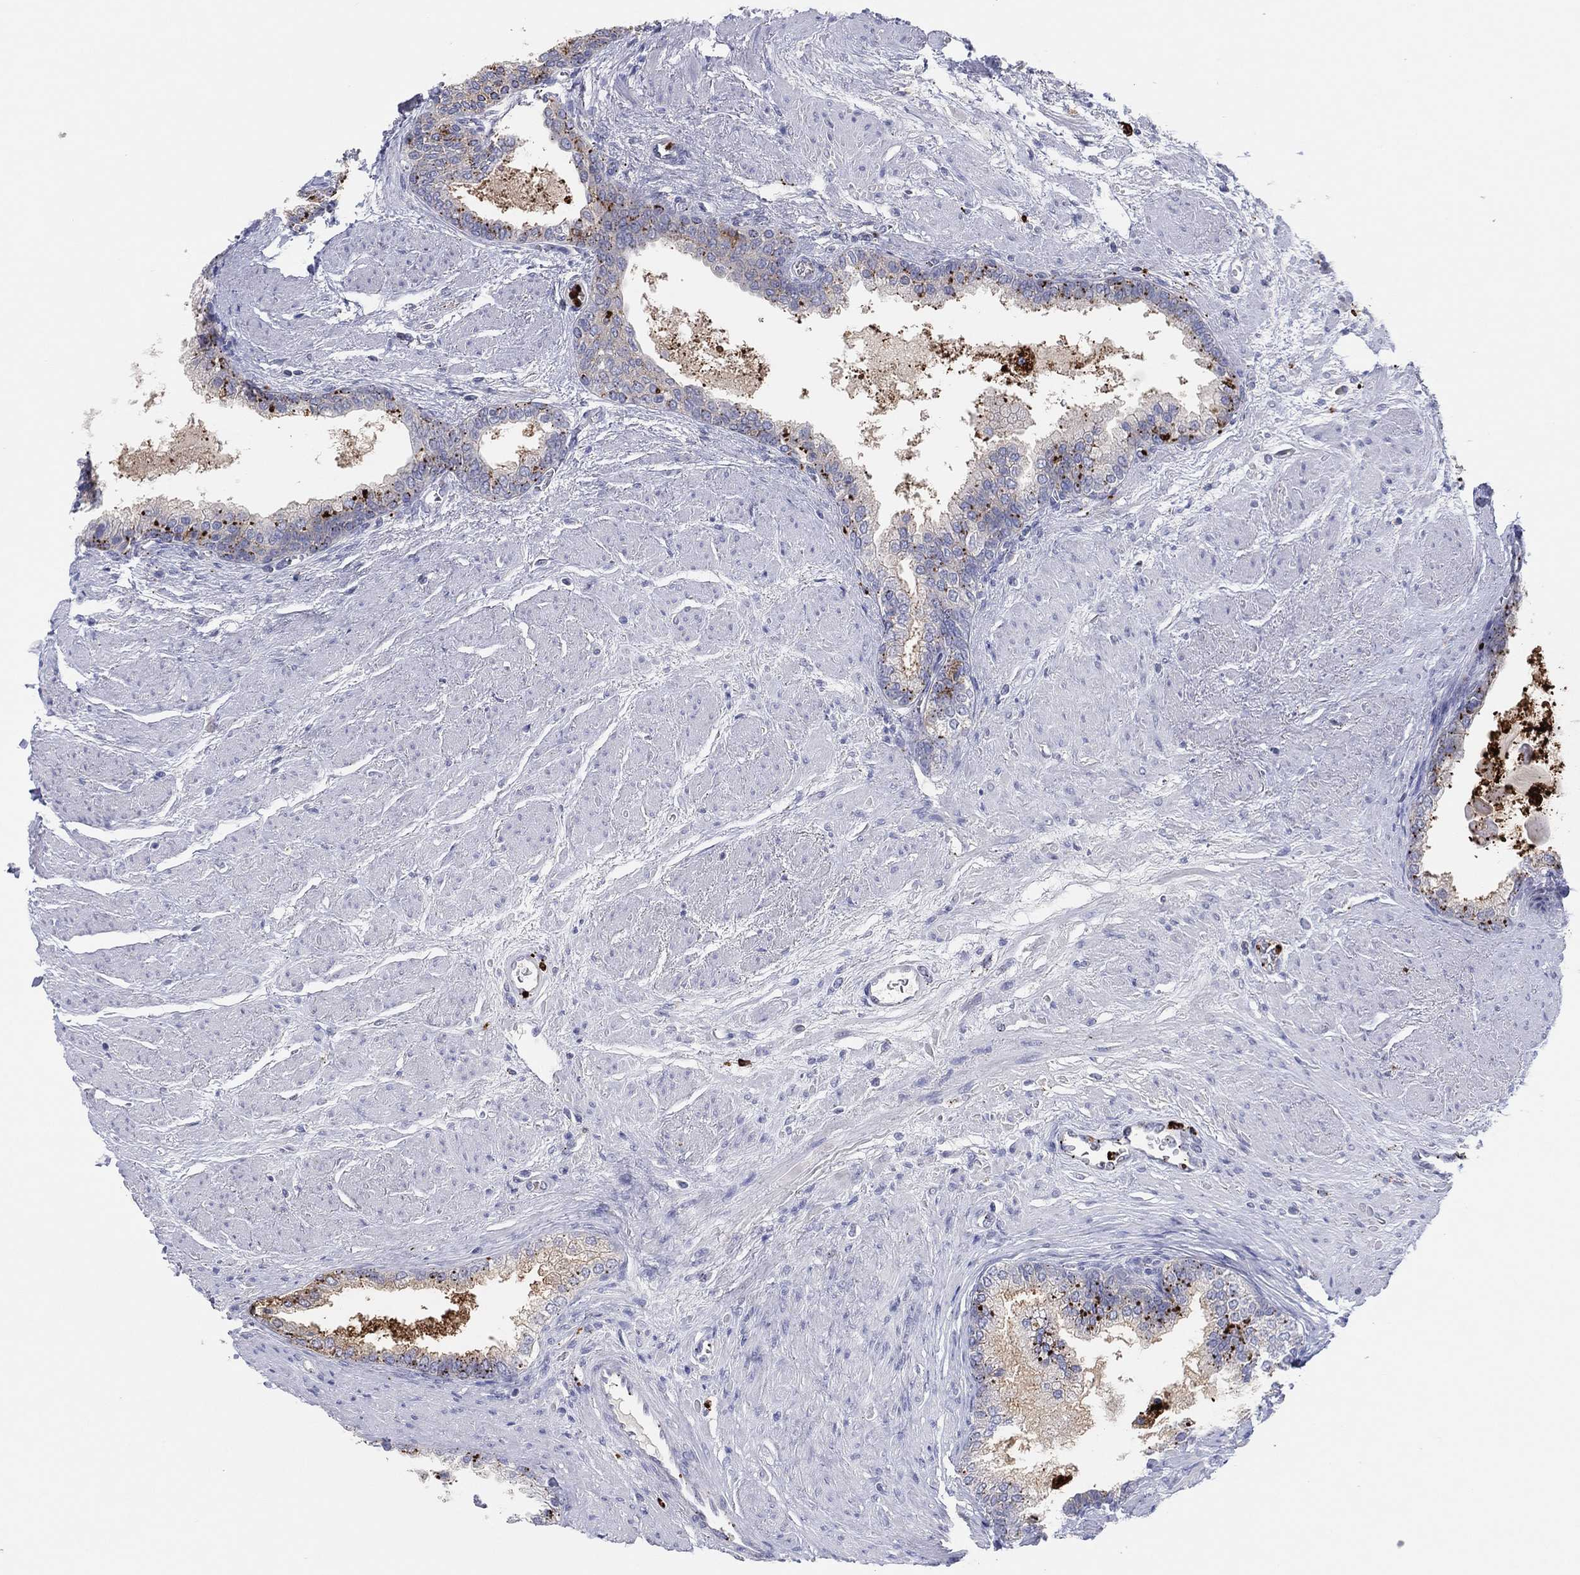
{"staining": {"intensity": "strong", "quantity": "<25%", "location": "cytoplasmic/membranous"}, "tissue": "prostate cancer", "cell_type": "Tumor cells", "image_type": "cancer", "snomed": [{"axis": "morphology", "description": "Adenocarcinoma, NOS"}, {"axis": "topography", "description": "Prostate and seminal vesicle, NOS"}, {"axis": "topography", "description": "Prostate"}], "caption": "The micrograph reveals a brown stain indicating the presence of a protein in the cytoplasmic/membranous of tumor cells in prostate cancer (adenocarcinoma).", "gene": "PLAC8", "patient": {"sex": "male", "age": 62}}